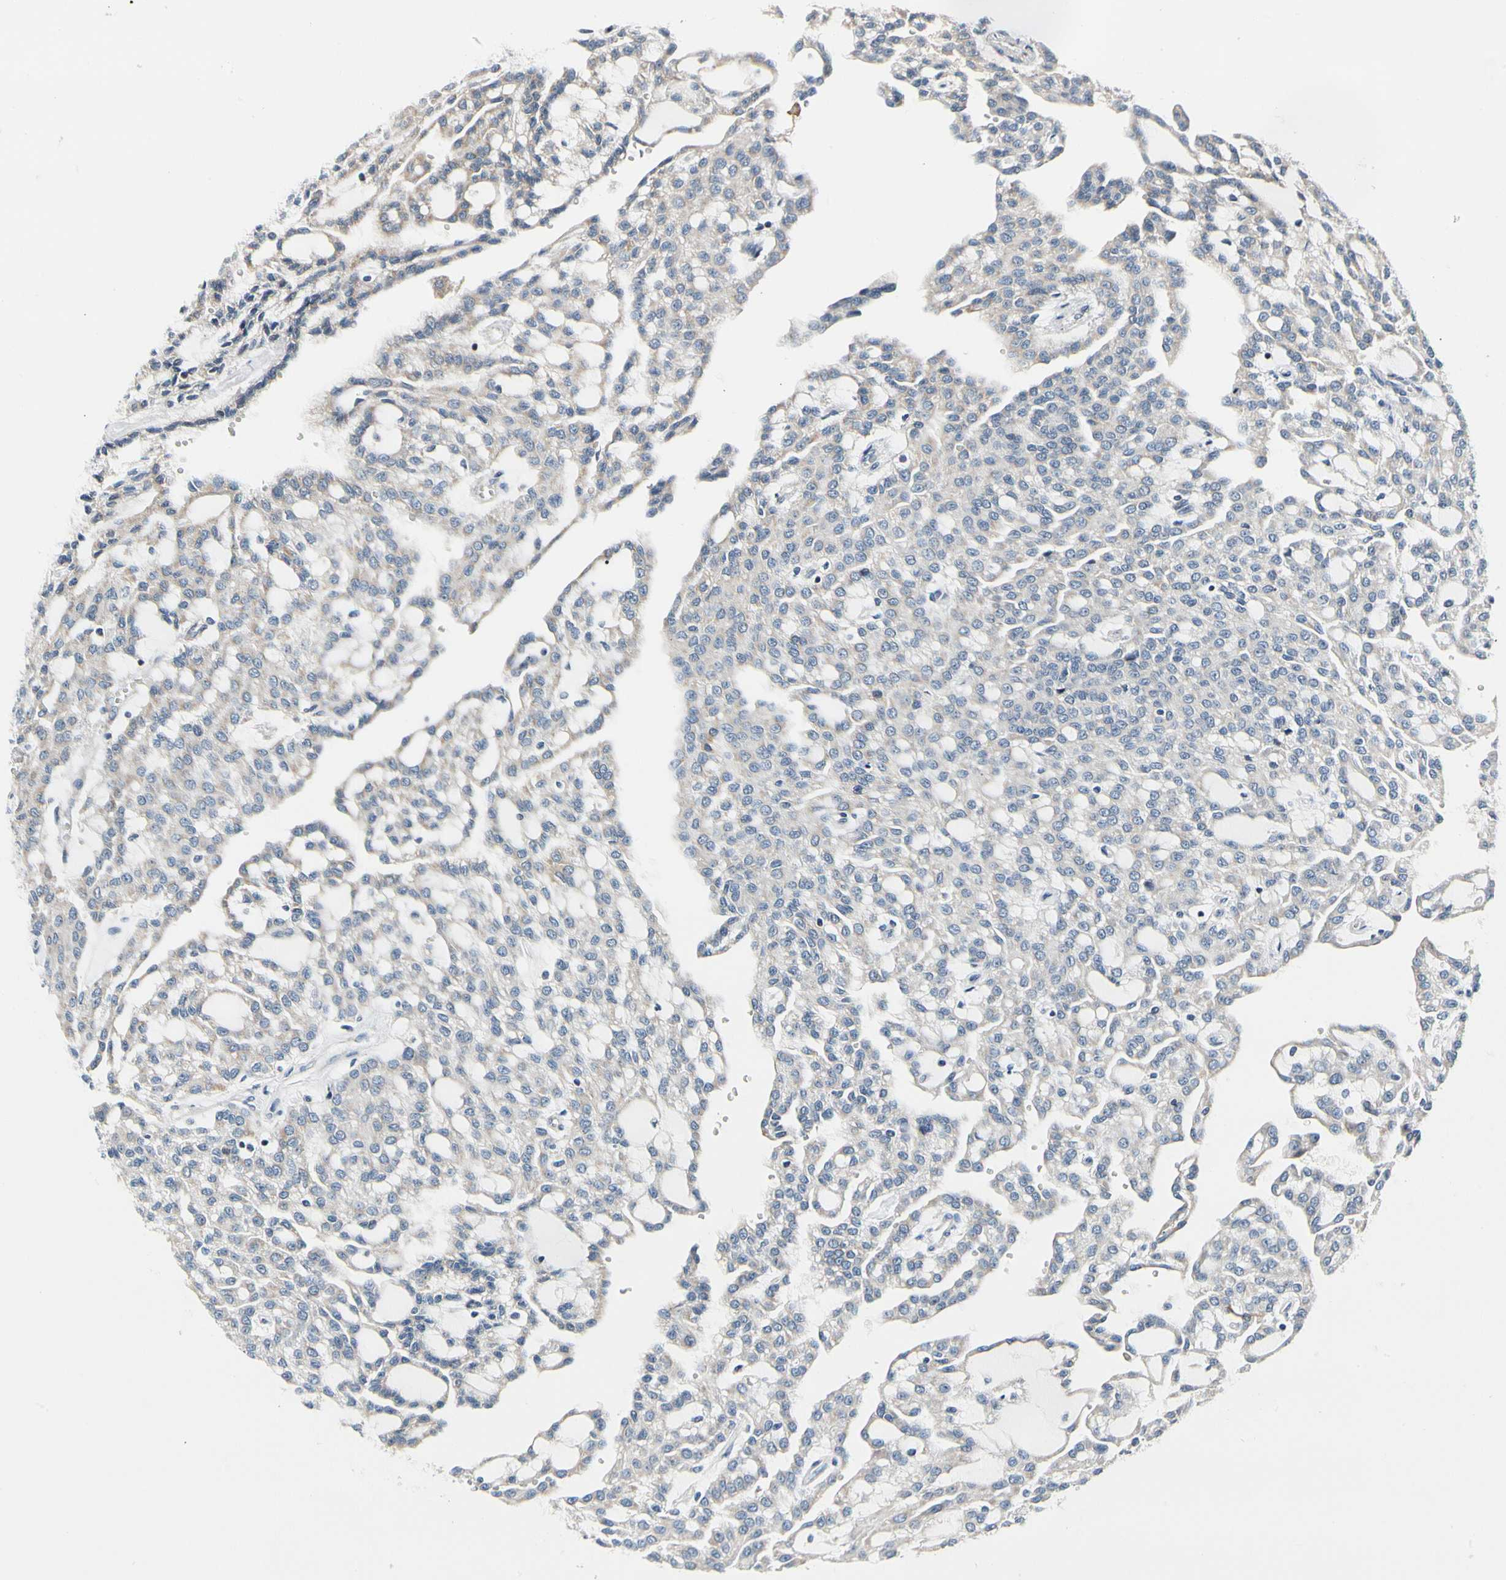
{"staining": {"intensity": "negative", "quantity": "none", "location": "none"}, "tissue": "renal cancer", "cell_type": "Tumor cells", "image_type": "cancer", "snomed": [{"axis": "morphology", "description": "Adenocarcinoma, NOS"}, {"axis": "topography", "description": "Kidney"}], "caption": "This is a micrograph of immunohistochemistry staining of renal cancer (adenocarcinoma), which shows no staining in tumor cells.", "gene": "SOX30", "patient": {"sex": "male", "age": 63}}